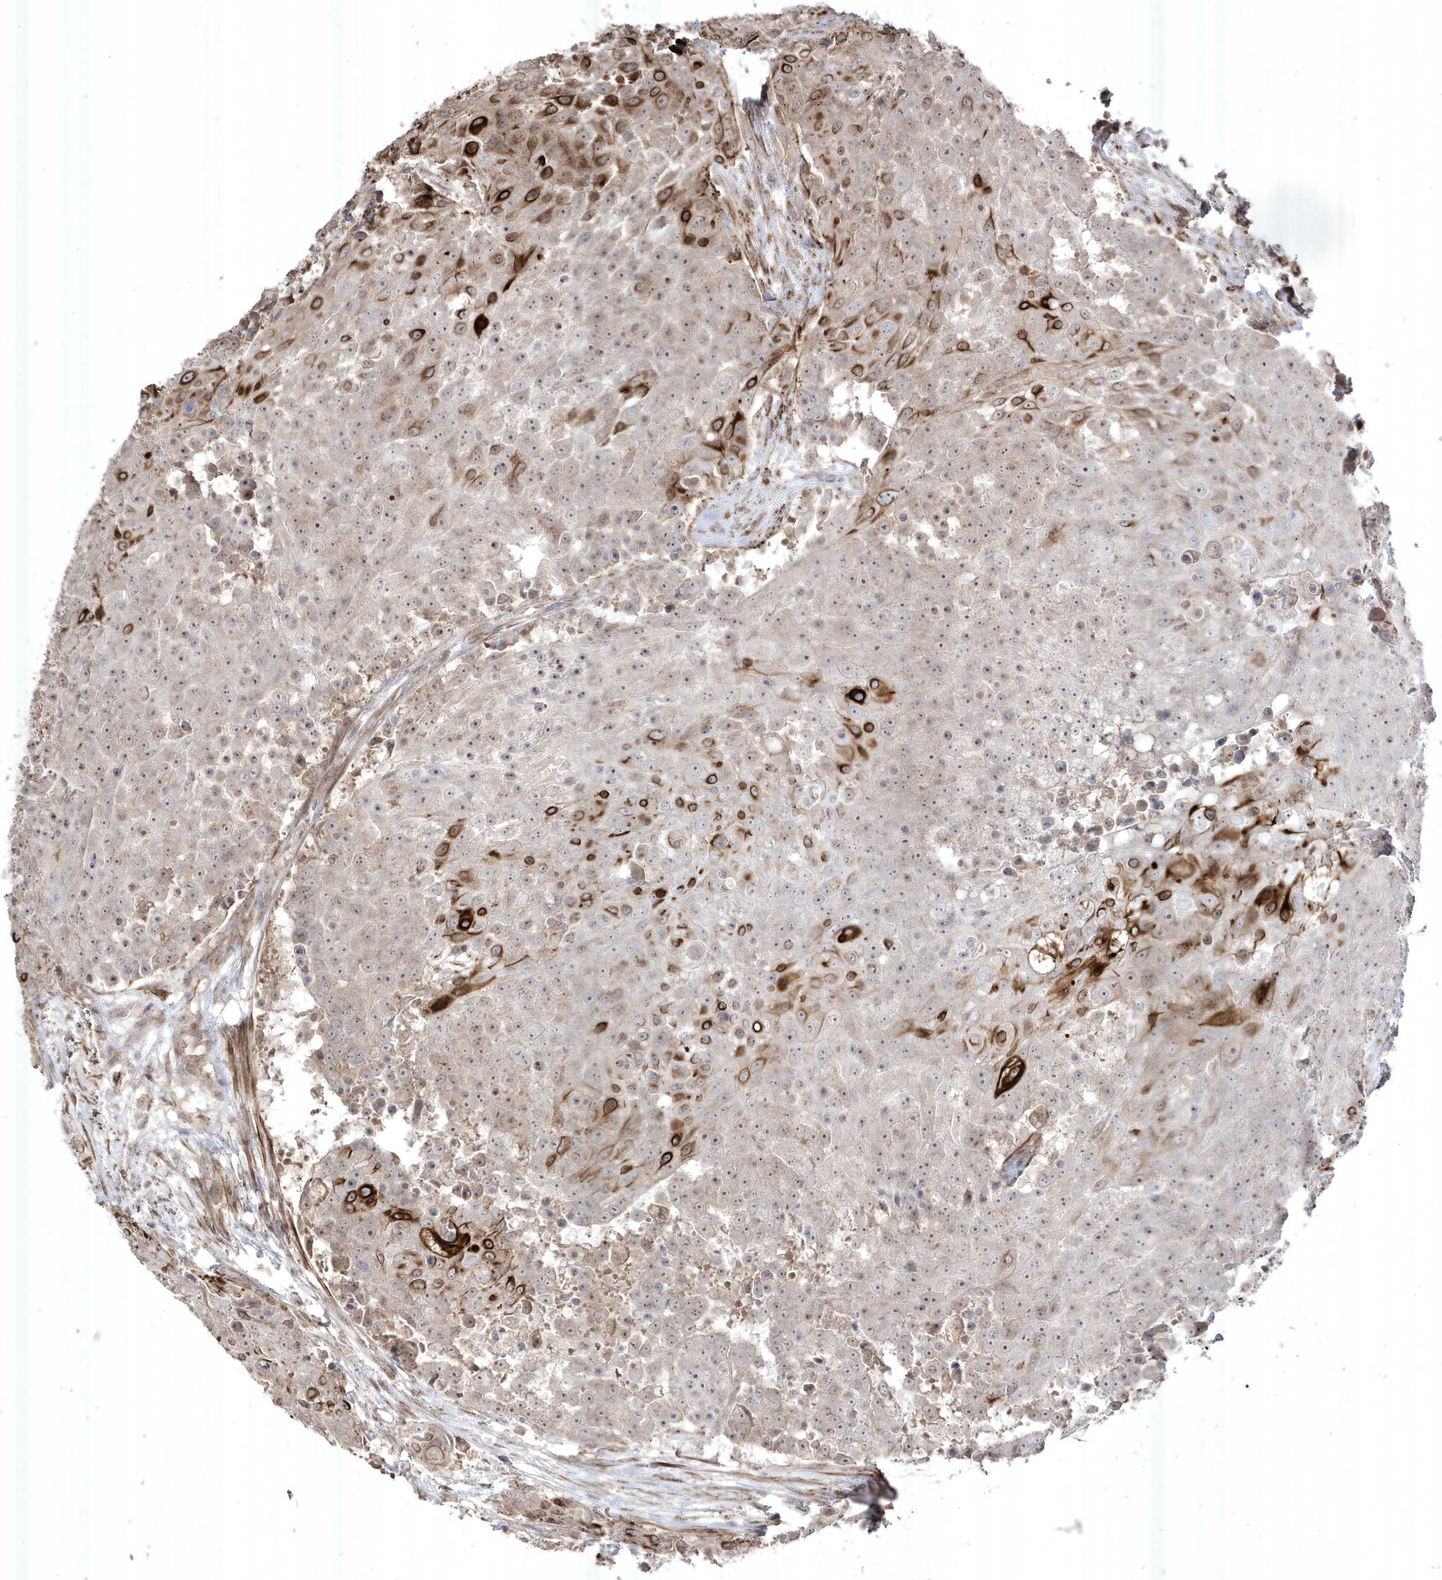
{"staining": {"intensity": "strong", "quantity": "<25%", "location": "cytoplasmic/membranous"}, "tissue": "urothelial cancer", "cell_type": "Tumor cells", "image_type": "cancer", "snomed": [{"axis": "morphology", "description": "Urothelial carcinoma, High grade"}, {"axis": "topography", "description": "Urinary bladder"}], "caption": "Immunohistochemistry (IHC) photomicrograph of neoplastic tissue: human urothelial cancer stained using IHC displays medium levels of strong protein expression localized specifically in the cytoplasmic/membranous of tumor cells, appearing as a cytoplasmic/membranous brown color.", "gene": "CETN3", "patient": {"sex": "female", "age": 63}}